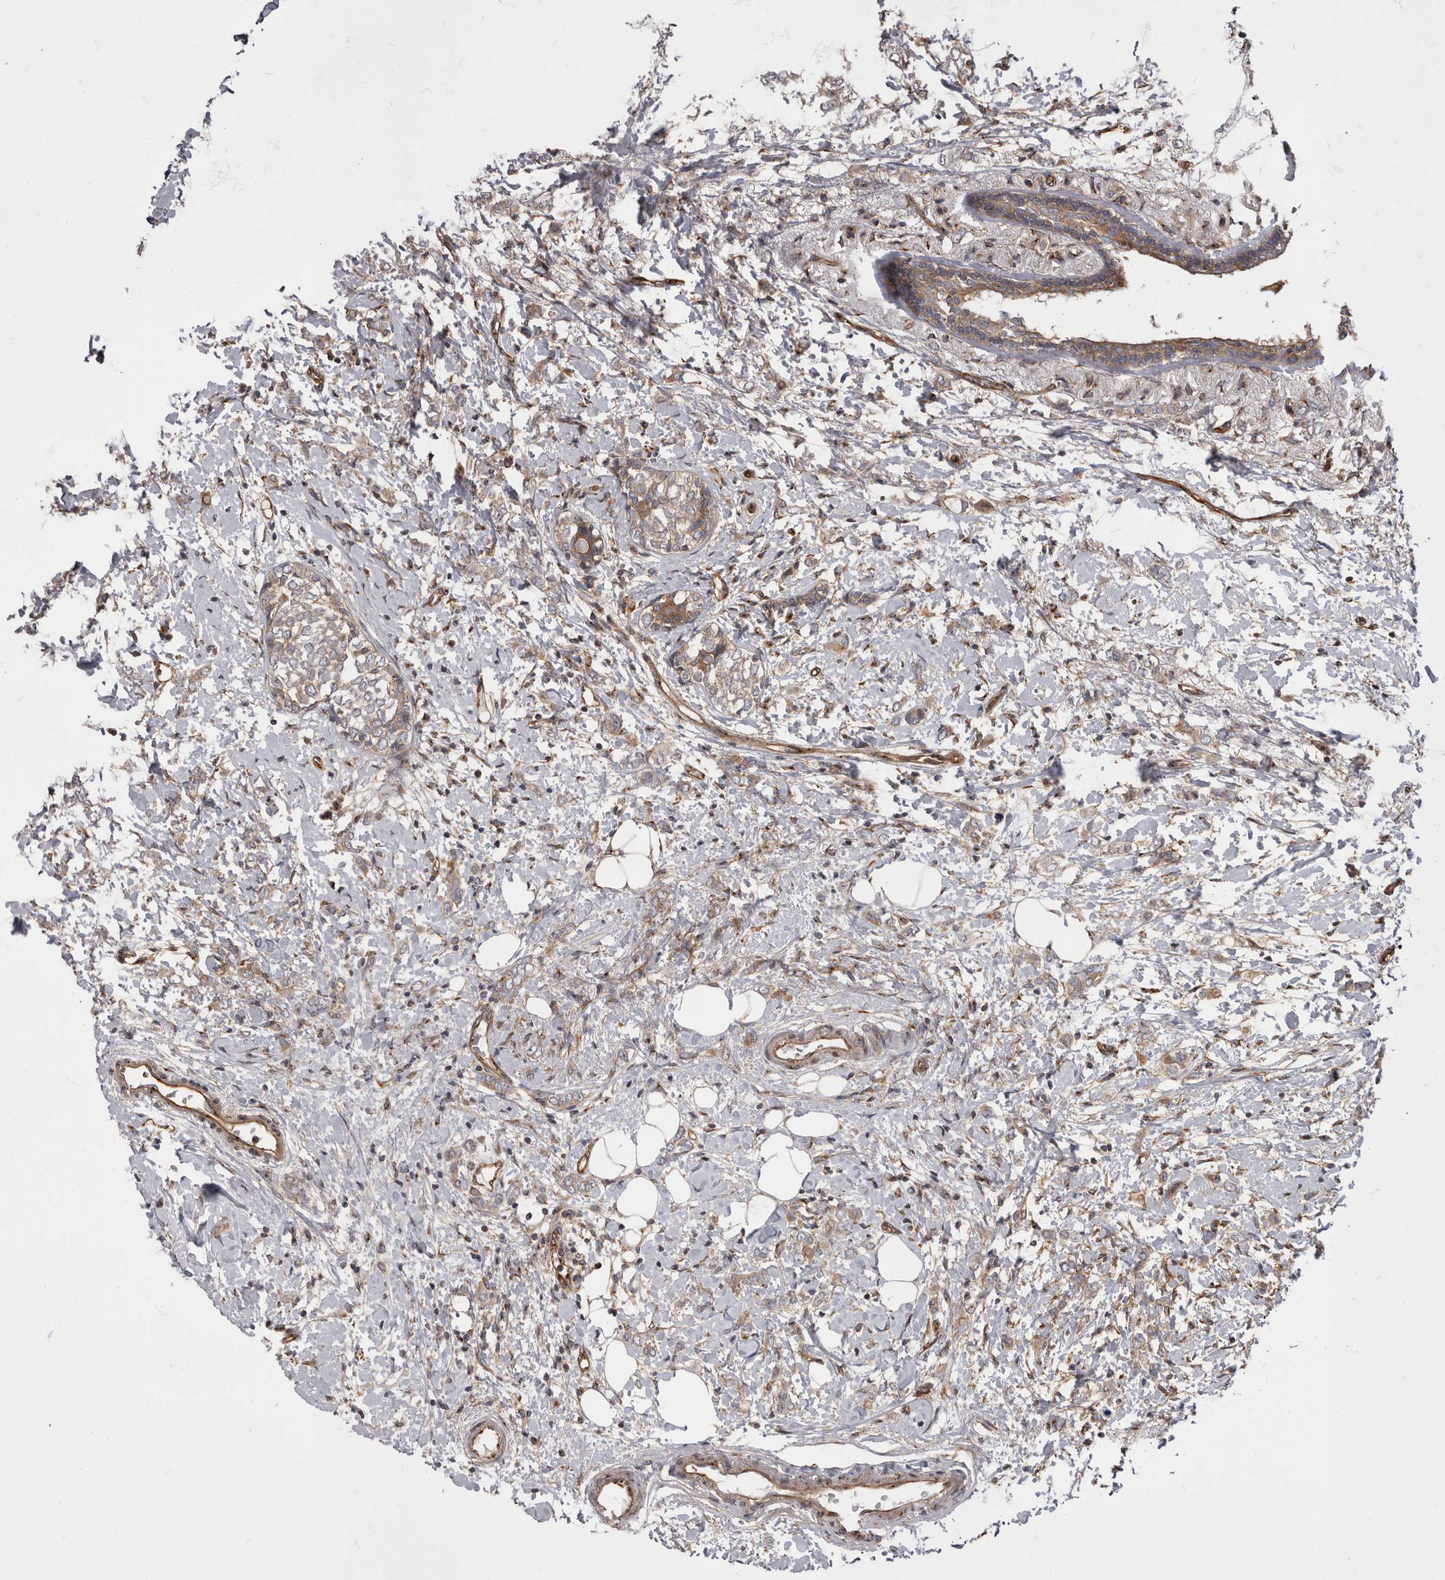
{"staining": {"intensity": "weak", "quantity": "<25%", "location": "cytoplasmic/membranous"}, "tissue": "breast cancer", "cell_type": "Tumor cells", "image_type": "cancer", "snomed": [{"axis": "morphology", "description": "Normal tissue, NOS"}, {"axis": "morphology", "description": "Lobular carcinoma"}, {"axis": "topography", "description": "Breast"}], "caption": "High magnification brightfield microscopy of lobular carcinoma (breast) stained with DAB (3,3'-diaminobenzidine) (brown) and counterstained with hematoxylin (blue): tumor cells show no significant positivity.", "gene": "HOOK3", "patient": {"sex": "female", "age": 47}}